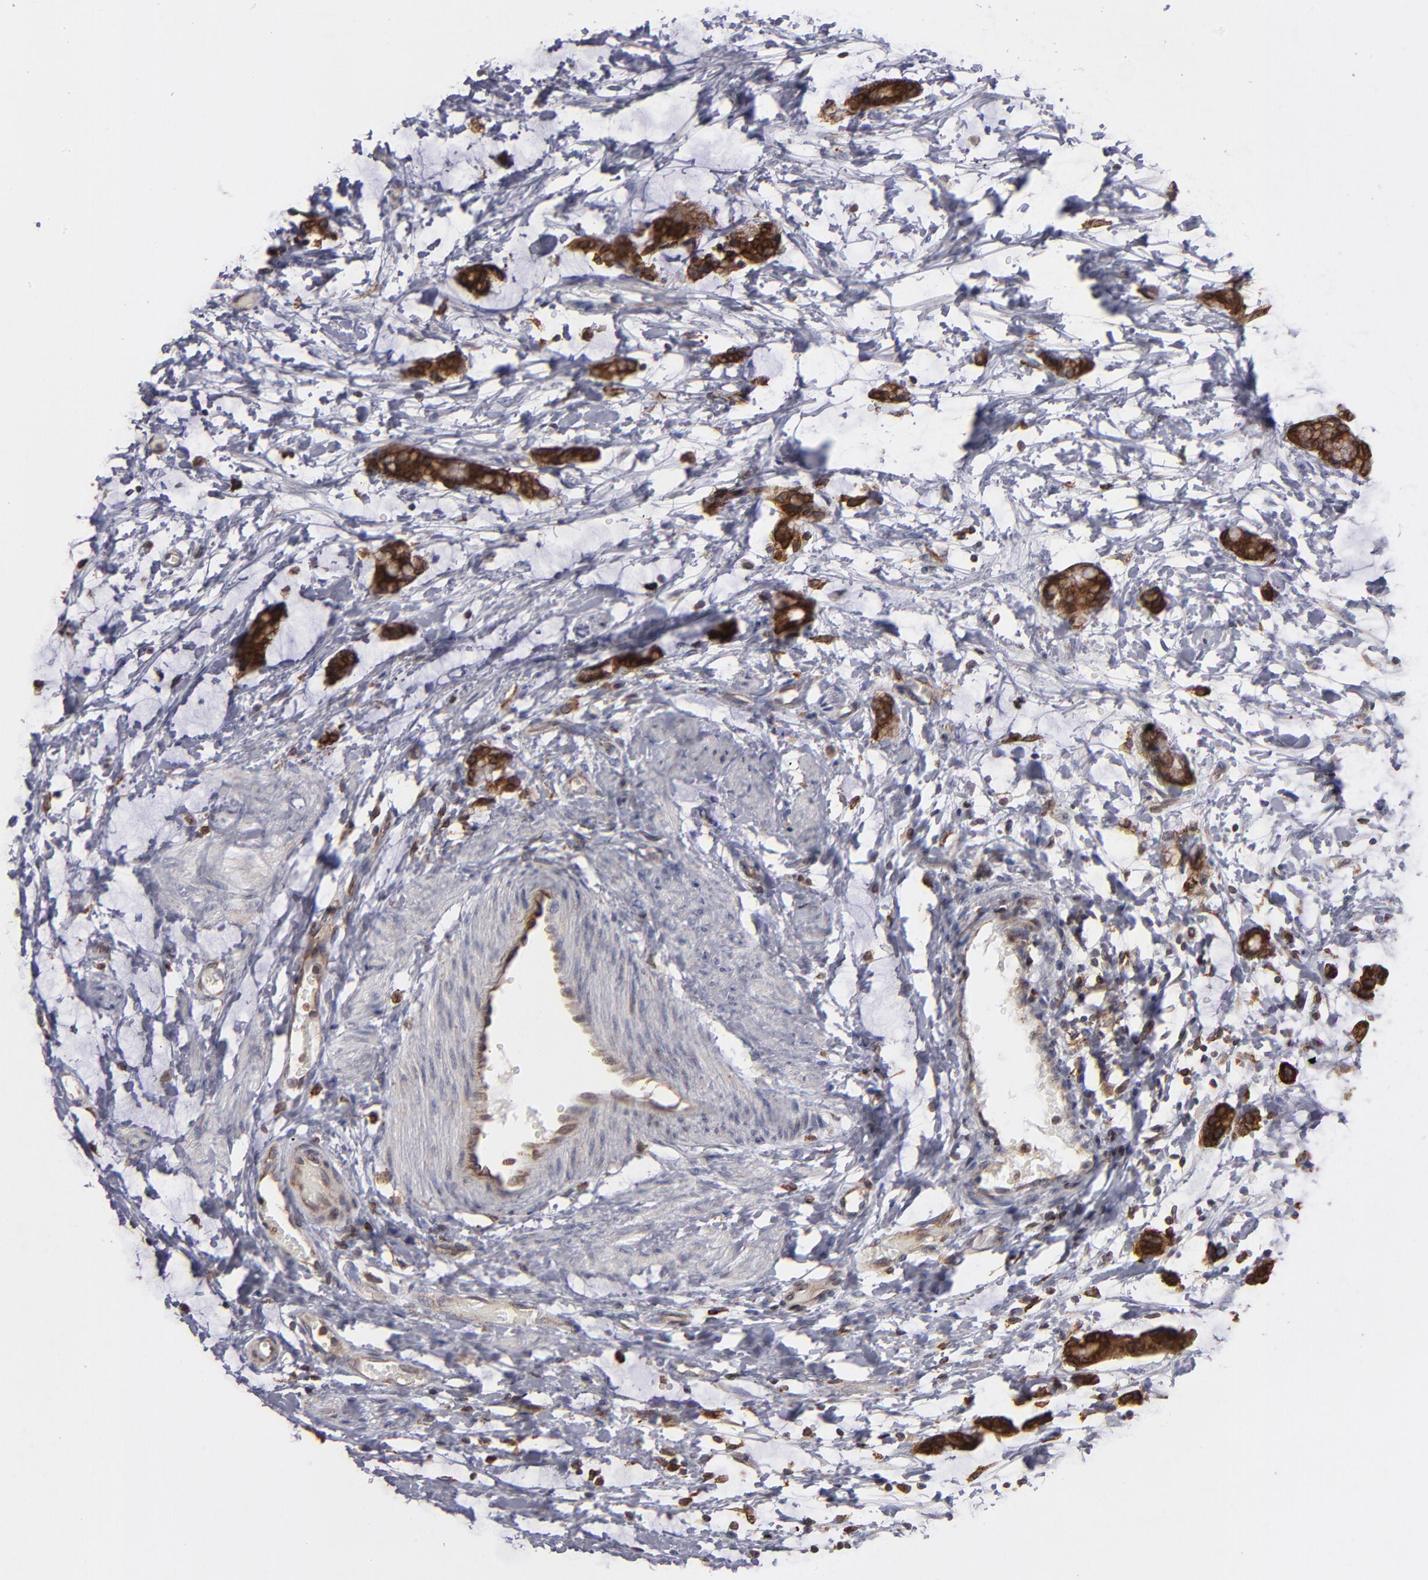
{"staining": {"intensity": "strong", "quantity": ">75%", "location": "cytoplasmic/membranous"}, "tissue": "colorectal cancer", "cell_type": "Tumor cells", "image_type": "cancer", "snomed": [{"axis": "morphology", "description": "Adenocarcinoma, NOS"}, {"axis": "topography", "description": "Colon"}], "caption": "This is a photomicrograph of immunohistochemistry staining of colorectal cancer, which shows strong expression in the cytoplasmic/membranous of tumor cells.", "gene": "TMX1", "patient": {"sex": "male", "age": 14}}